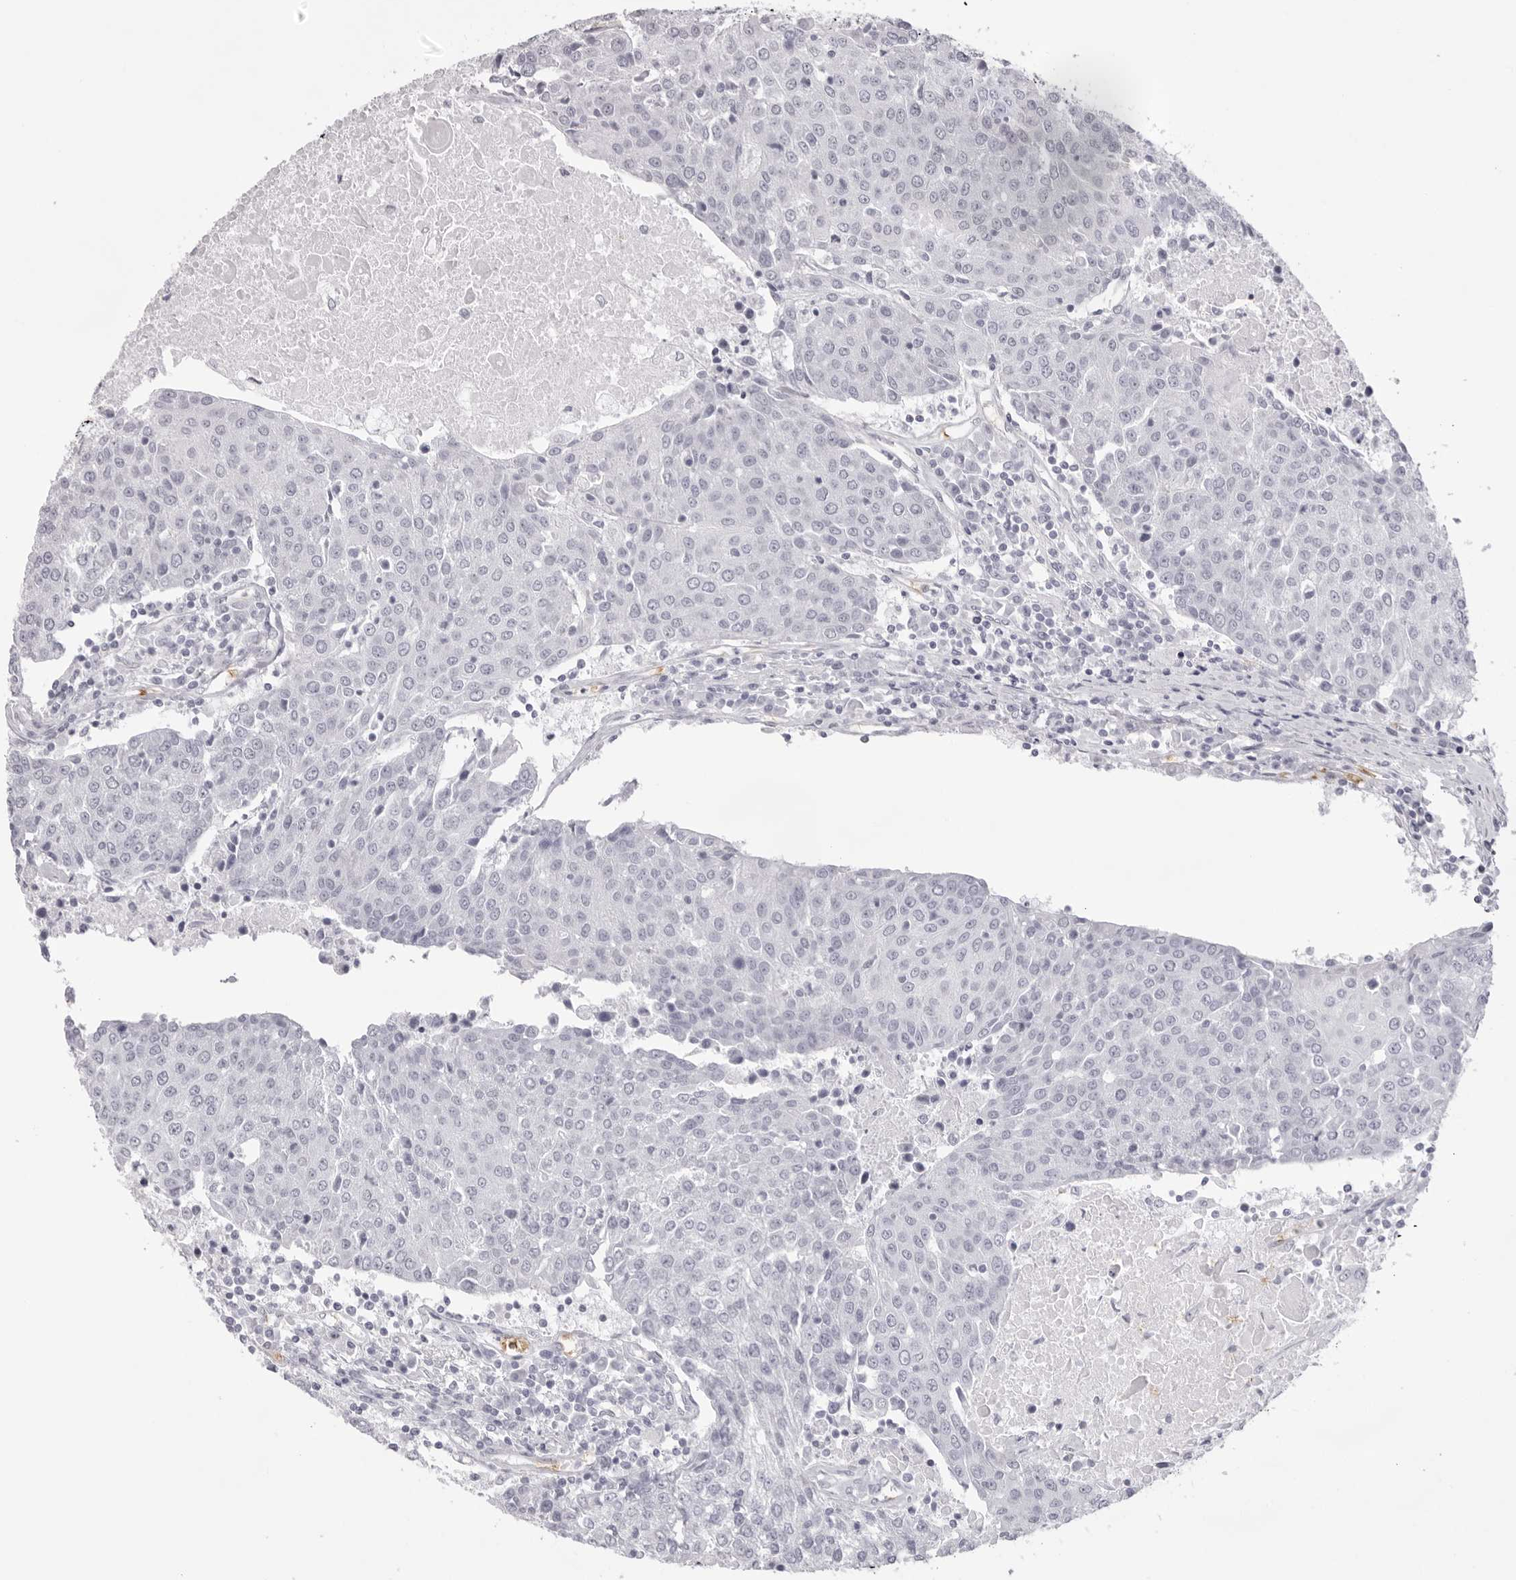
{"staining": {"intensity": "negative", "quantity": "none", "location": "none"}, "tissue": "urothelial cancer", "cell_type": "Tumor cells", "image_type": "cancer", "snomed": [{"axis": "morphology", "description": "Urothelial carcinoma, High grade"}, {"axis": "topography", "description": "Urinary bladder"}], "caption": "DAB immunohistochemical staining of human high-grade urothelial carcinoma reveals no significant staining in tumor cells.", "gene": "SPTA1", "patient": {"sex": "female", "age": 85}}